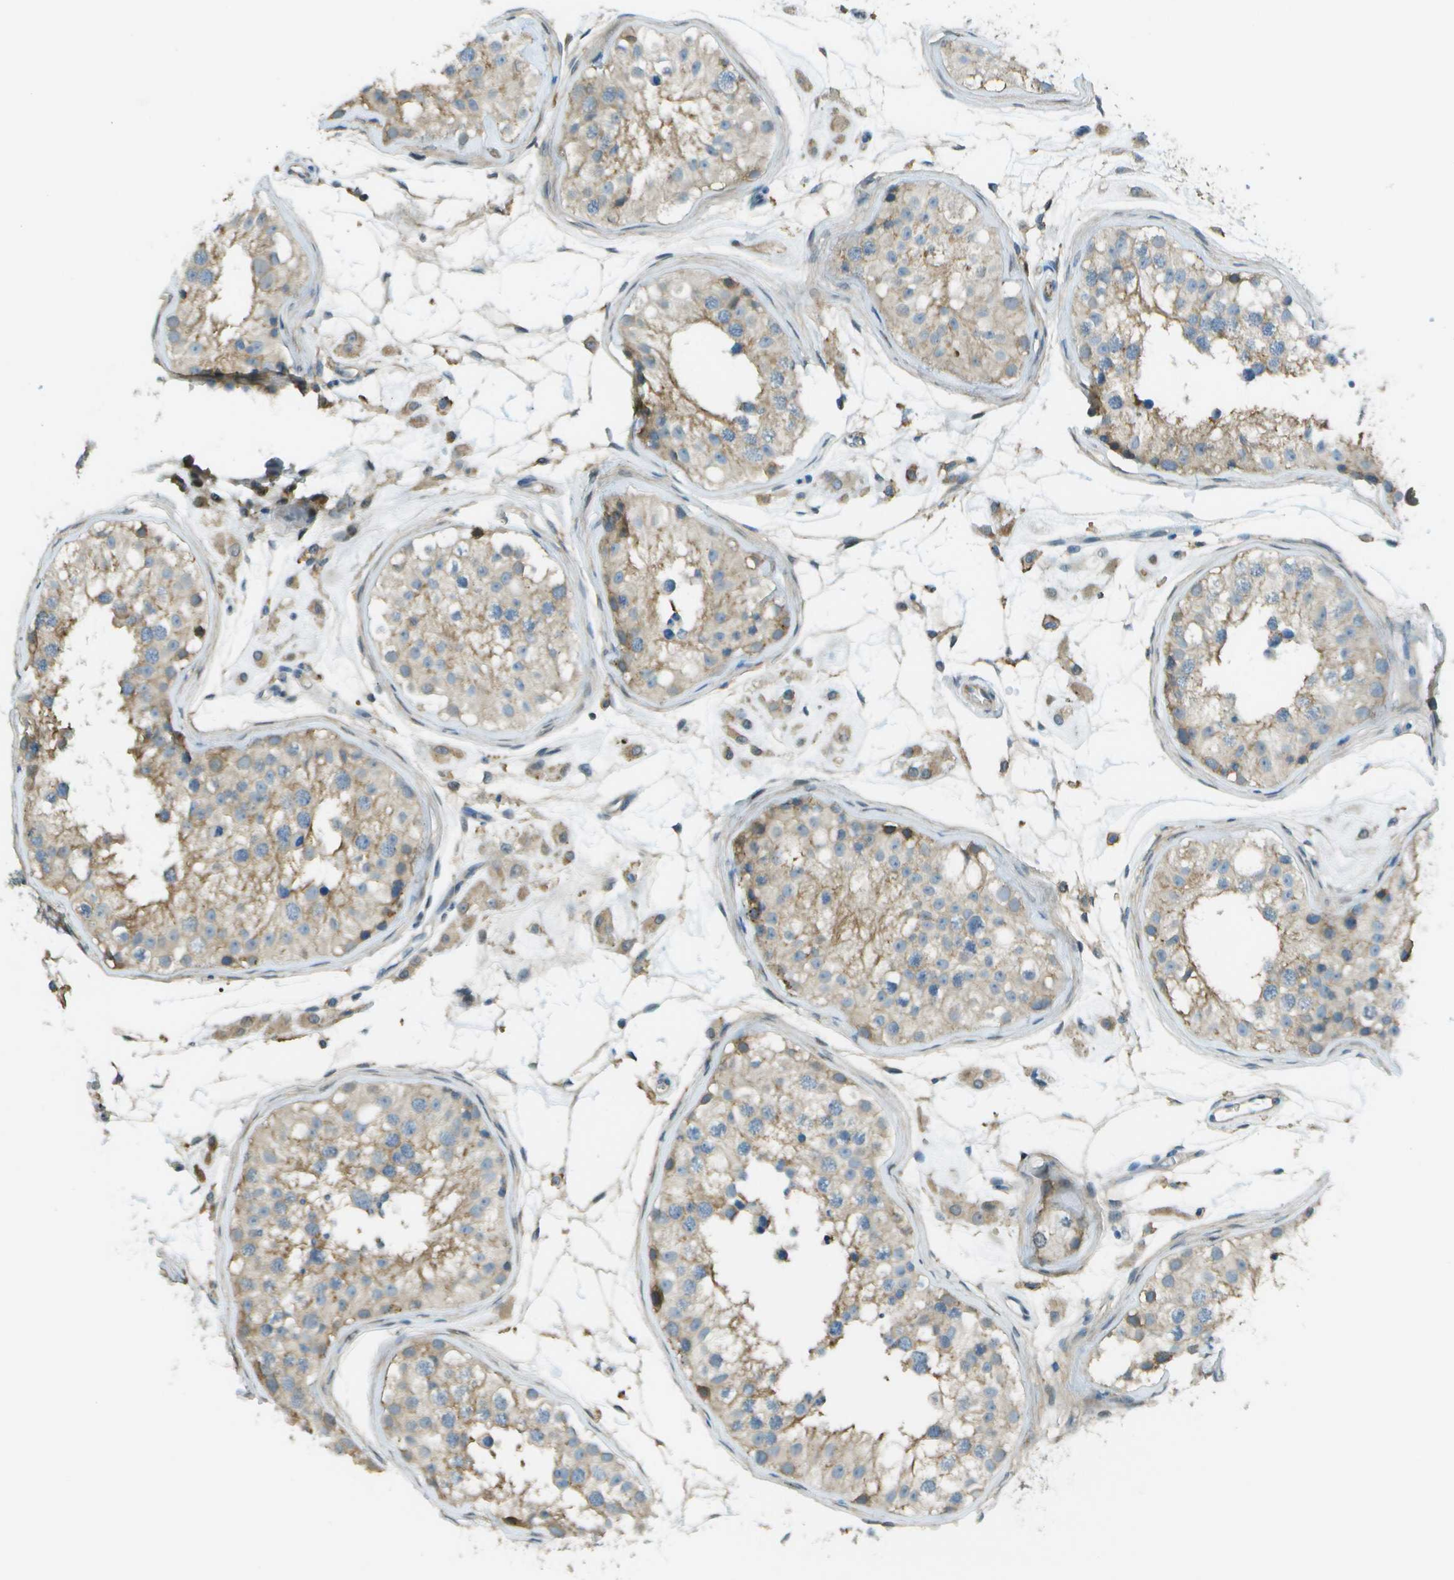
{"staining": {"intensity": "moderate", "quantity": "<25%", "location": "cytoplasmic/membranous"}, "tissue": "testis", "cell_type": "Cells in seminiferous ducts", "image_type": "normal", "snomed": [{"axis": "morphology", "description": "Normal tissue, NOS"}, {"axis": "morphology", "description": "Adenocarcinoma, metastatic, NOS"}, {"axis": "topography", "description": "Testis"}], "caption": "Immunohistochemical staining of normal human testis reveals moderate cytoplasmic/membranous protein expression in about <25% of cells in seminiferous ducts. Using DAB (3,3'-diaminobenzidine) (brown) and hematoxylin (blue) stains, captured at high magnification using brightfield microscopy.", "gene": "LRRC66", "patient": {"sex": "male", "age": 26}}